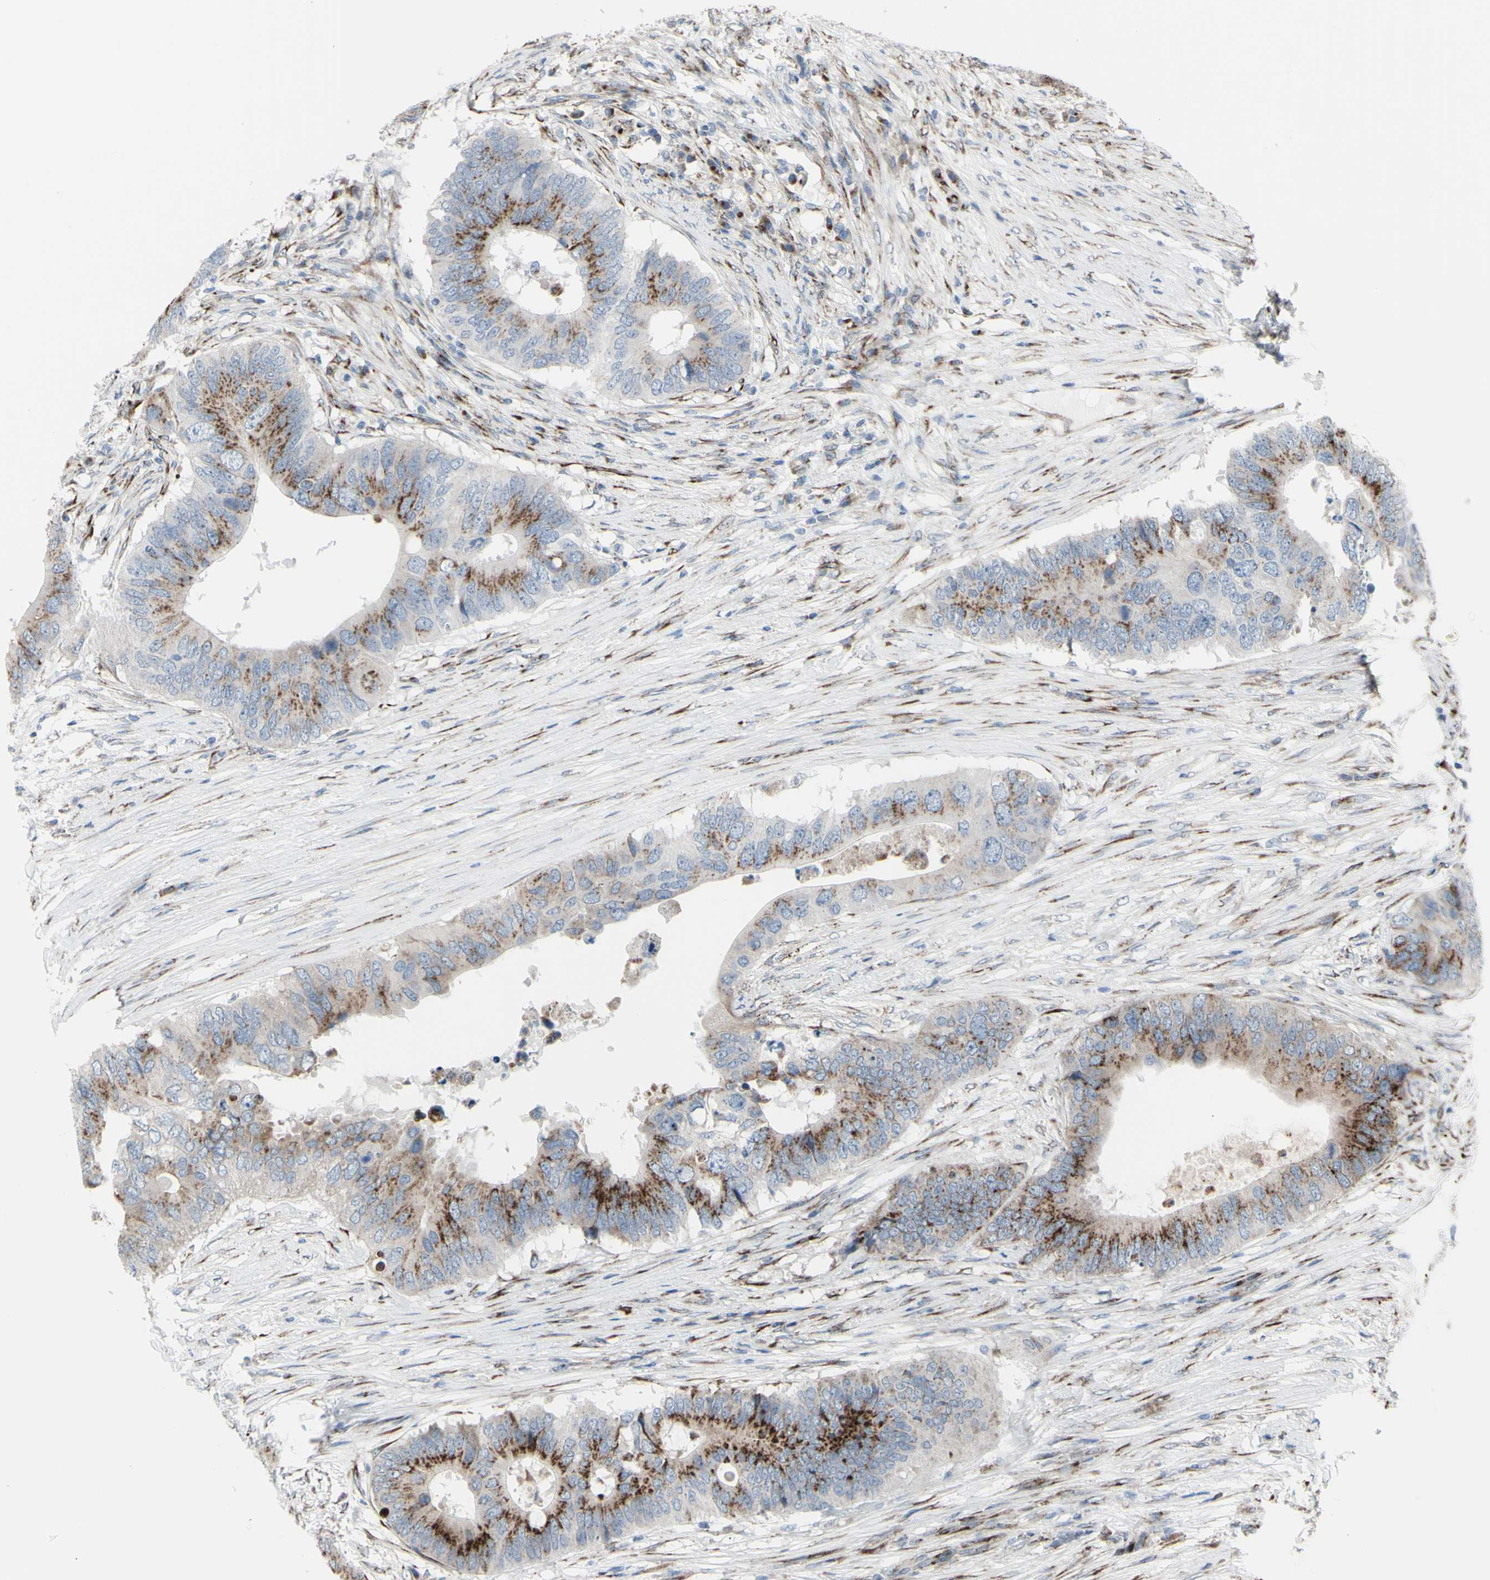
{"staining": {"intensity": "strong", "quantity": "25%-75%", "location": "cytoplasmic/membranous"}, "tissue": "colorectal cancer", "cell_type": "Tumor cells", "image_type": "cancer", "snomed": [{"axis": "morphology", "description": "Adenocarcinoma, NOS"}, {"axis": "topography", "description": "Colon"}], "caption": "Immunohistochemistry (IHC) photomicrograph of colorectal adenocarcinoma stained for a protein (brown), which shows high levels of strong cytoplasmic/membranous positivity in about 25%-75% of tumor cells.", "gene": "GLG1", "patient": {"sex": "male", "age": 71}}